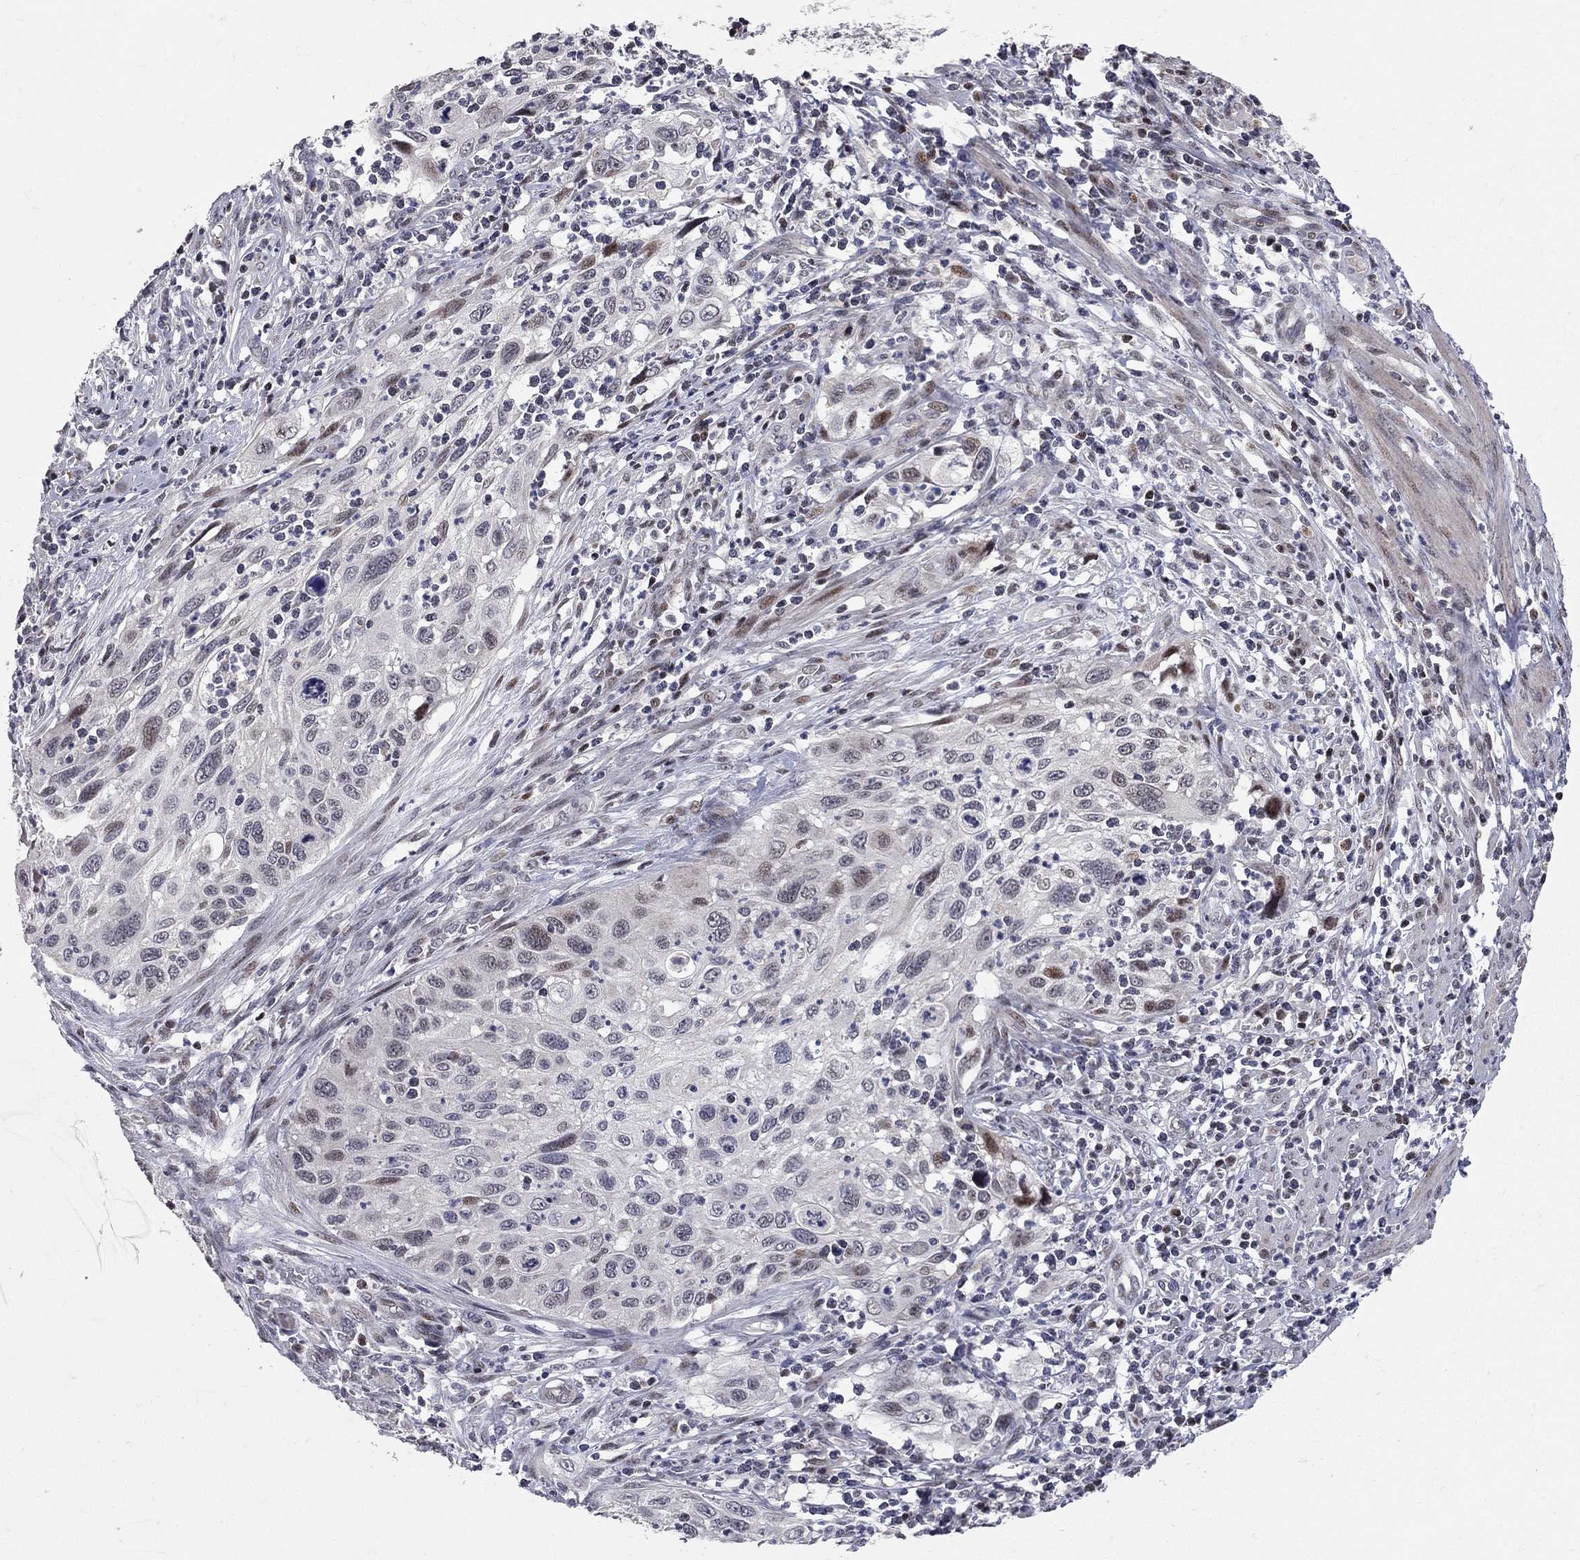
{"staining": {"intensity": "weak", "quantity": "<25%", "location": "nuclear"}, "tissue": "cervical cancer", "cell_type": "Tumor cells", "image_type": "cancer", "snomed": [{"axis": "morphology", "description": "Squamous cell carcinoma, NOS"}, {"axis": "topography", "description": "Cervix"}], "caption": "Immunohistochemistry of human squamous cell carcinoma (cervical) demonstrates no staining in tumor cells. (Brightfield microscopy of DAB IHC at high magnification).", "gene": "HDAC3", "patient": {"sex": "female", "age": 70}}